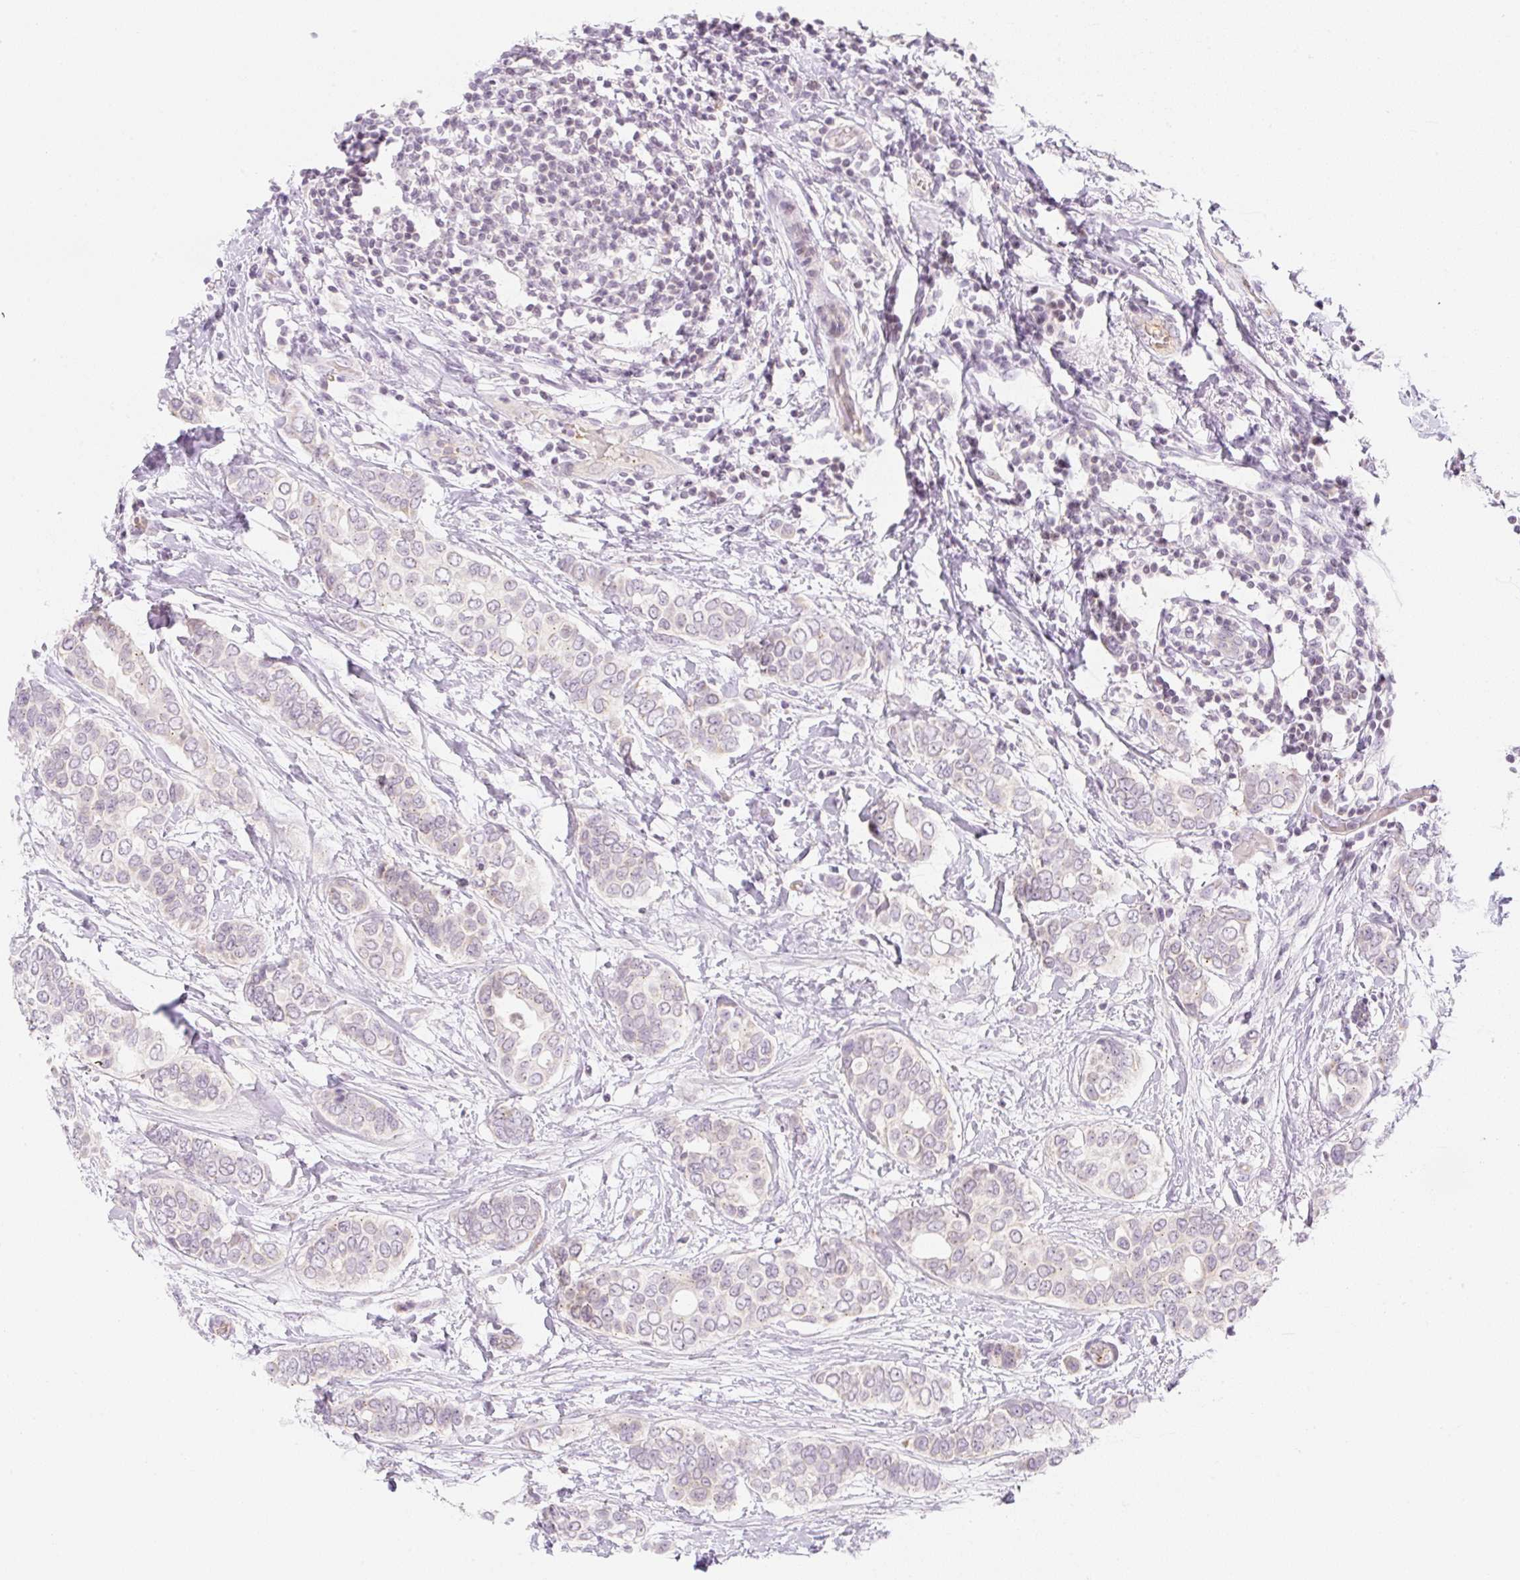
{"staining": {"intensity": "weak", "quantity": "<25%", "location": "cytoplasmic/membranous"}, "tissue": "breast cancer", "cell_type": "Tumor cells", "image_type": "cancer", "snomed": [{"axis": "morphology", "description": "Lobular carcinoma"}, {"axis": "topography", "description": "Breast"}], "caption": "The image exhibits no significant expression in tumor cells of breast cancer (lobular carcinoma).", "gene": "CASKIN1", "patient": {"sex": "female", "age": 51}}